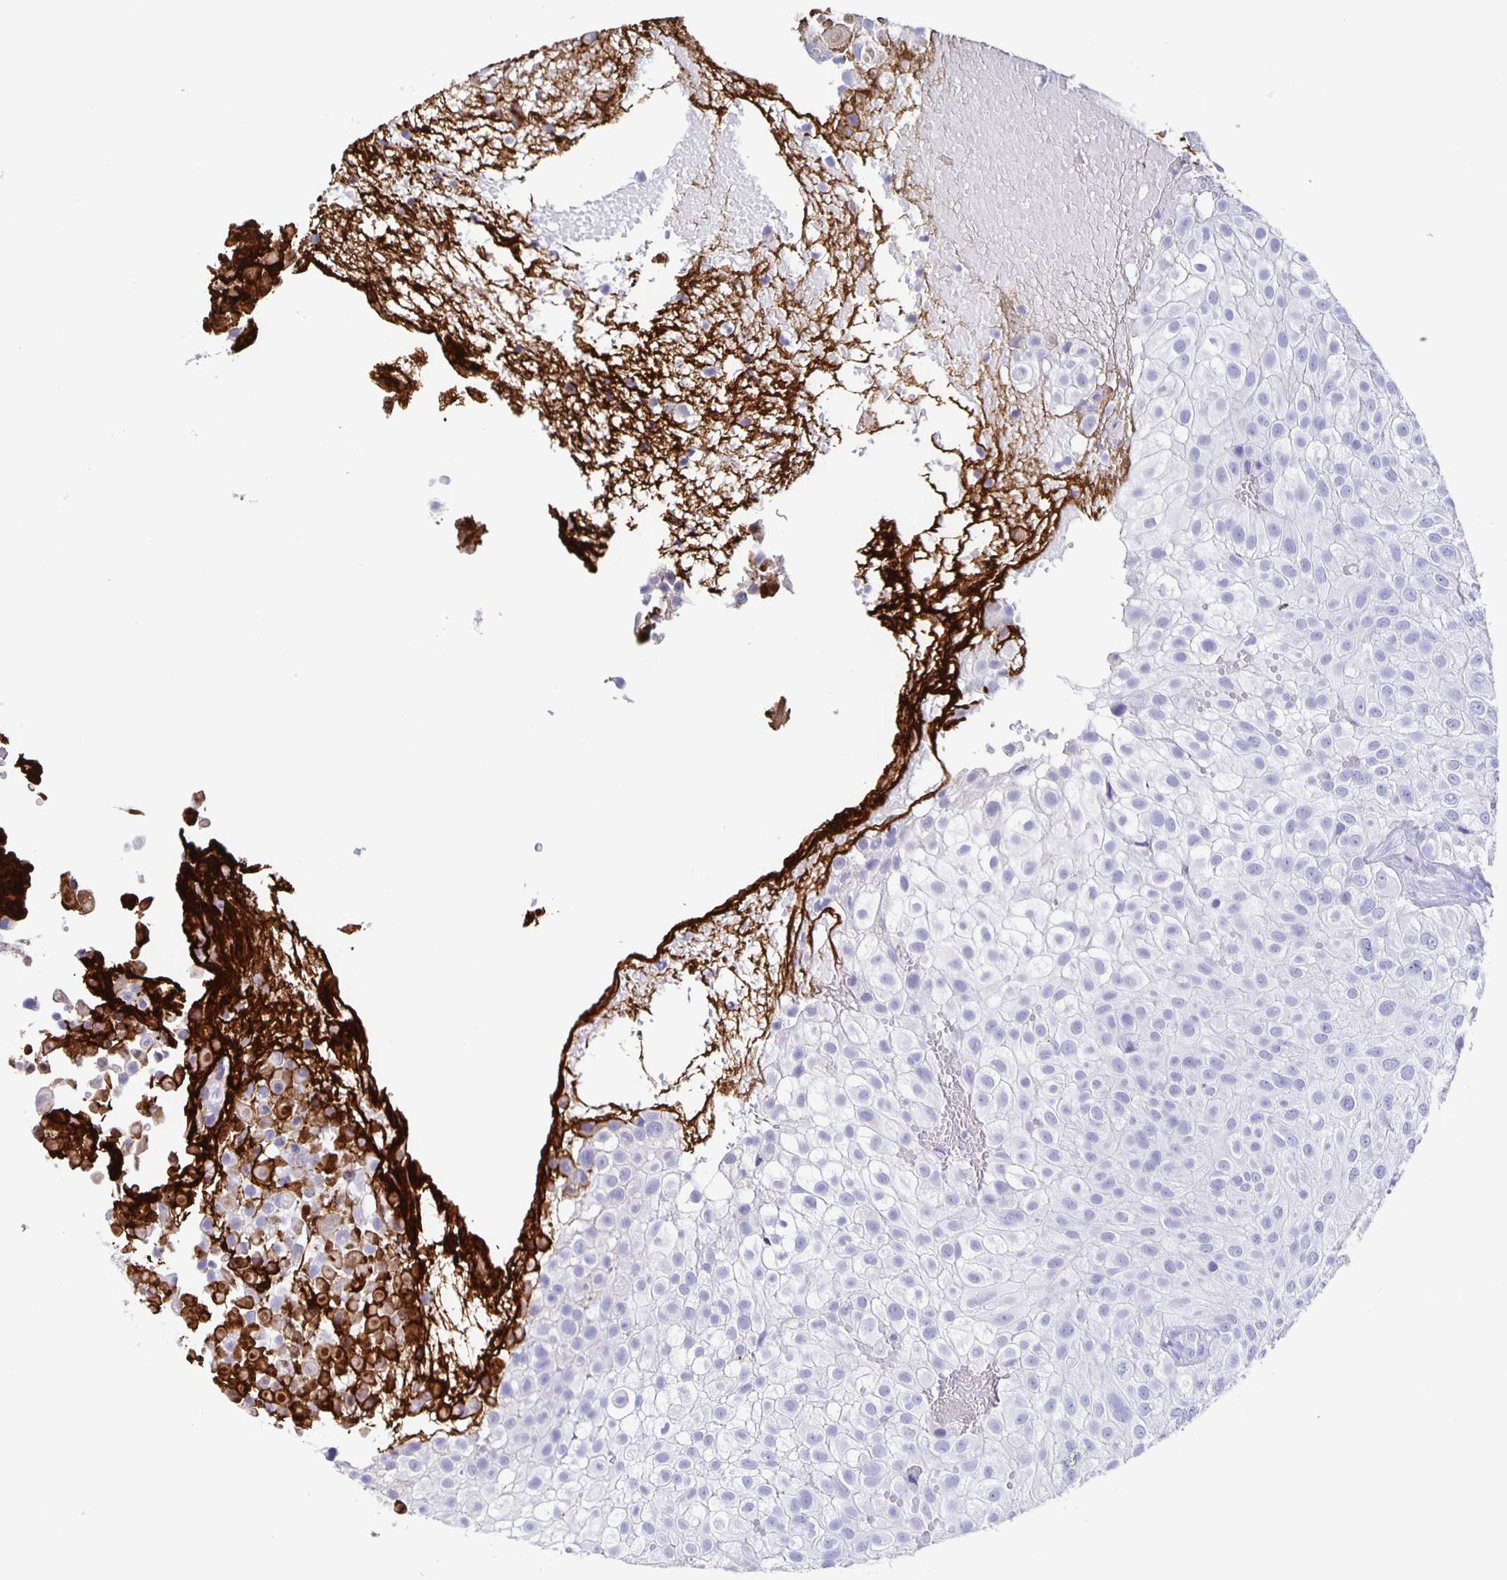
{"staining": {"intensity": "negative", "quantity": "none", "location": "none"}, "tissue": "urothelial cancer", "cell_type": "Tumor cells", "image_type": "cancer", "snomed": [{"axis": "morphology", "description": "Urothelial carcinoma, High grade"}, {"axis": "topography", "description": "Urinary bladder"}], "caption": "Human high-grade urothelial carcinoma stained for a protein using immunohistochemistry shows no positivity in tumor cells.", "gene": "FGA", "patient": {"sex": "male", "age": 56}}